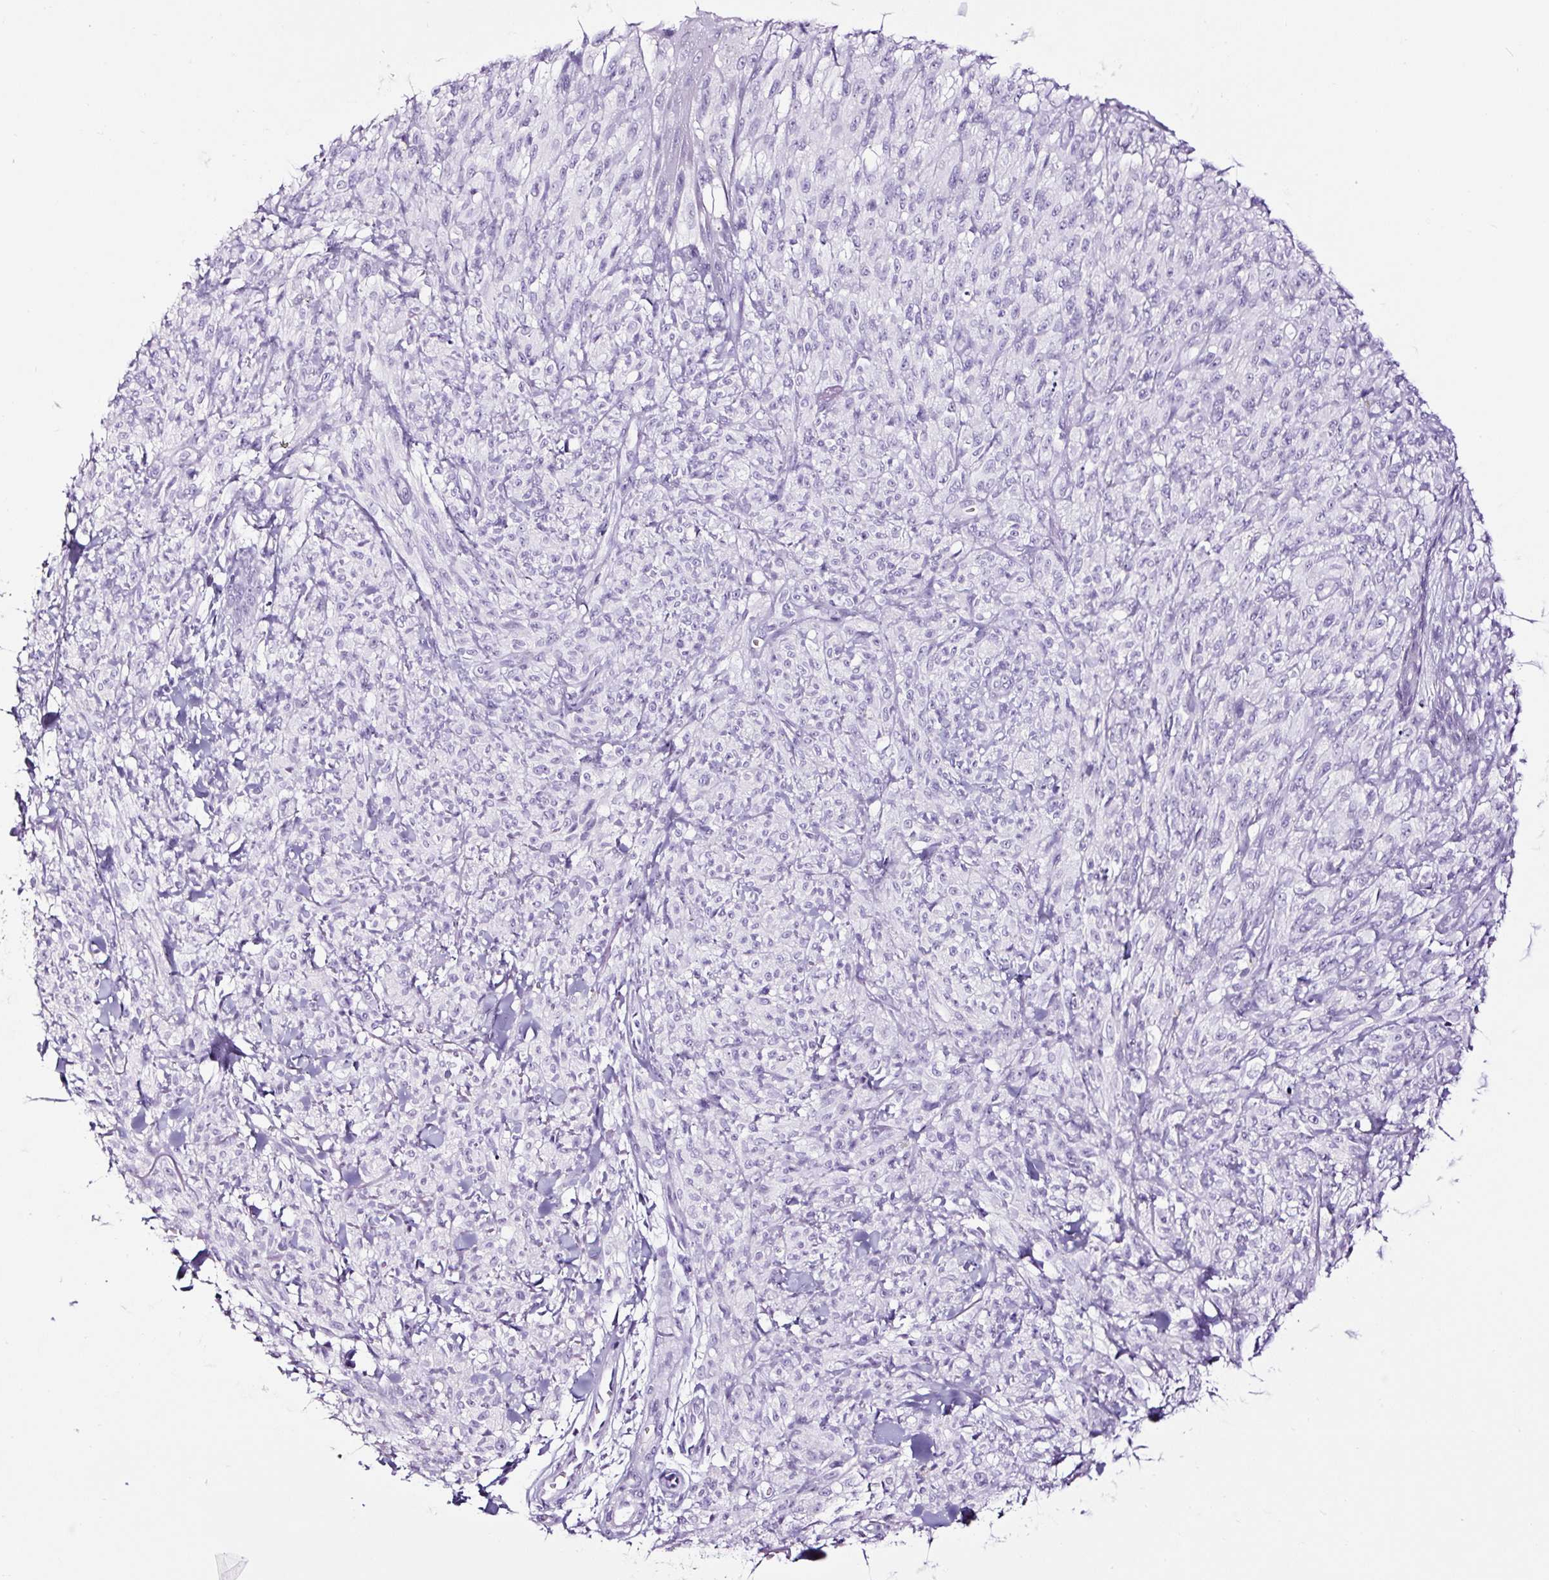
{"staining": {"intensity": "negative", "quantity": "none", "location": "none"}, "tissue": "melanoma", "cell_type": "Tumor cells", "image_type": "cancer", "snomed": [{"axis": "morphology", "description": "Malignant melanoma, NOS"}, {"axis": "topography", "description": "Skin of upper arm"}], "caption": "Immunohistochemical staining of human malignant melanoma shows no significant staining in tumor cells.", "gene": "NPHS2", "patient": {"sex": "female", "age": 65}}